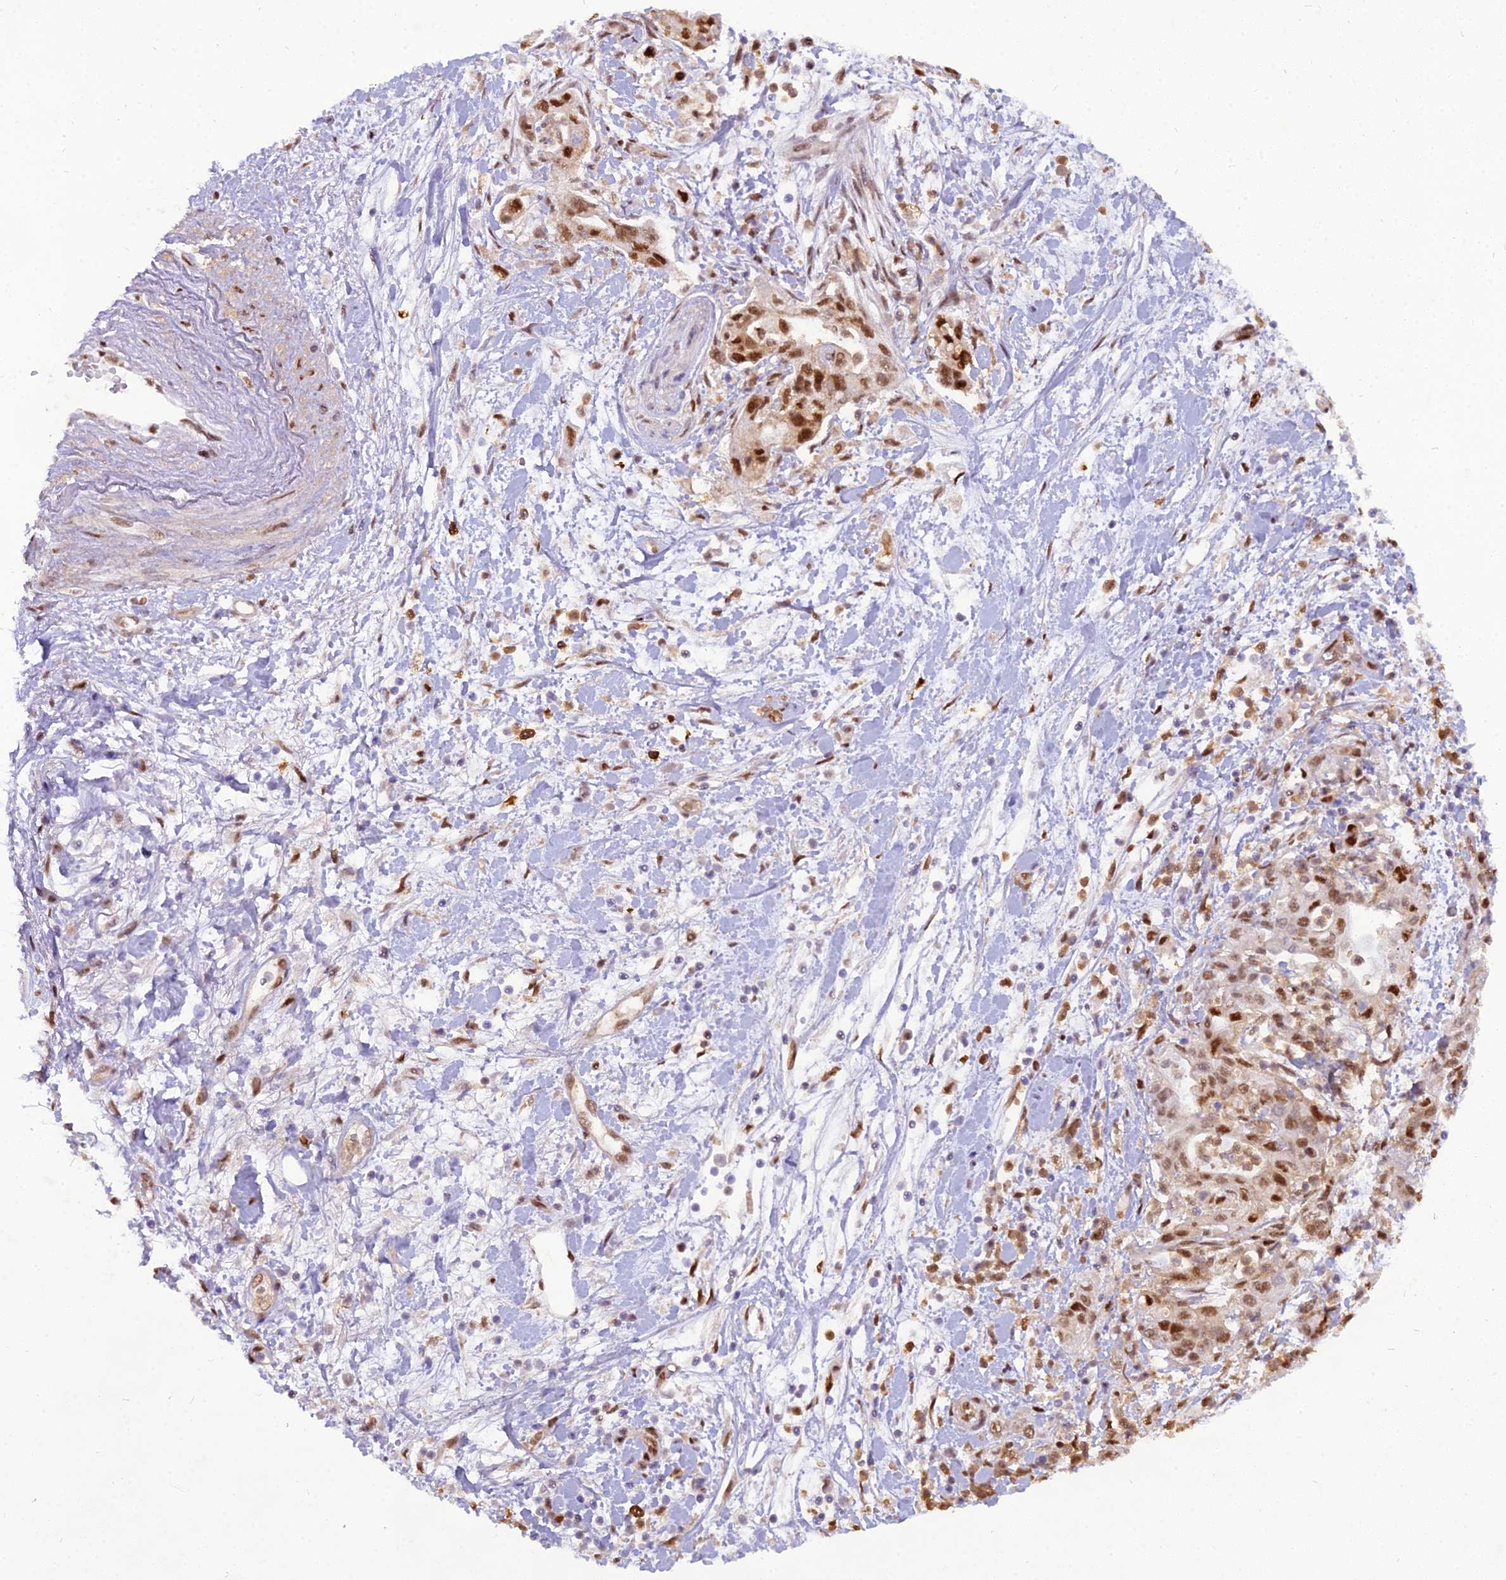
{"staining": {"intensity": "moderate", "quantity": ">75%", "location": "nuclear"}, "tissue": "pancreatic cancer", "cell_type": "Tumor cells", "image_type": "cancer", "snomed": [{"axis": "morphology", "description": "Adenocarcinoma, NOS"}, {"axis": "topography", "description": "Pancreas"}], "caption": "Pancreatic cancer (adenocarcinoma) stained with immunohistochemistry demonstrates moderate nuclear expression in about >75% of tumor cells.", "gene": "NPEPL1", "patient": {"sex": "female", "age": 73}}